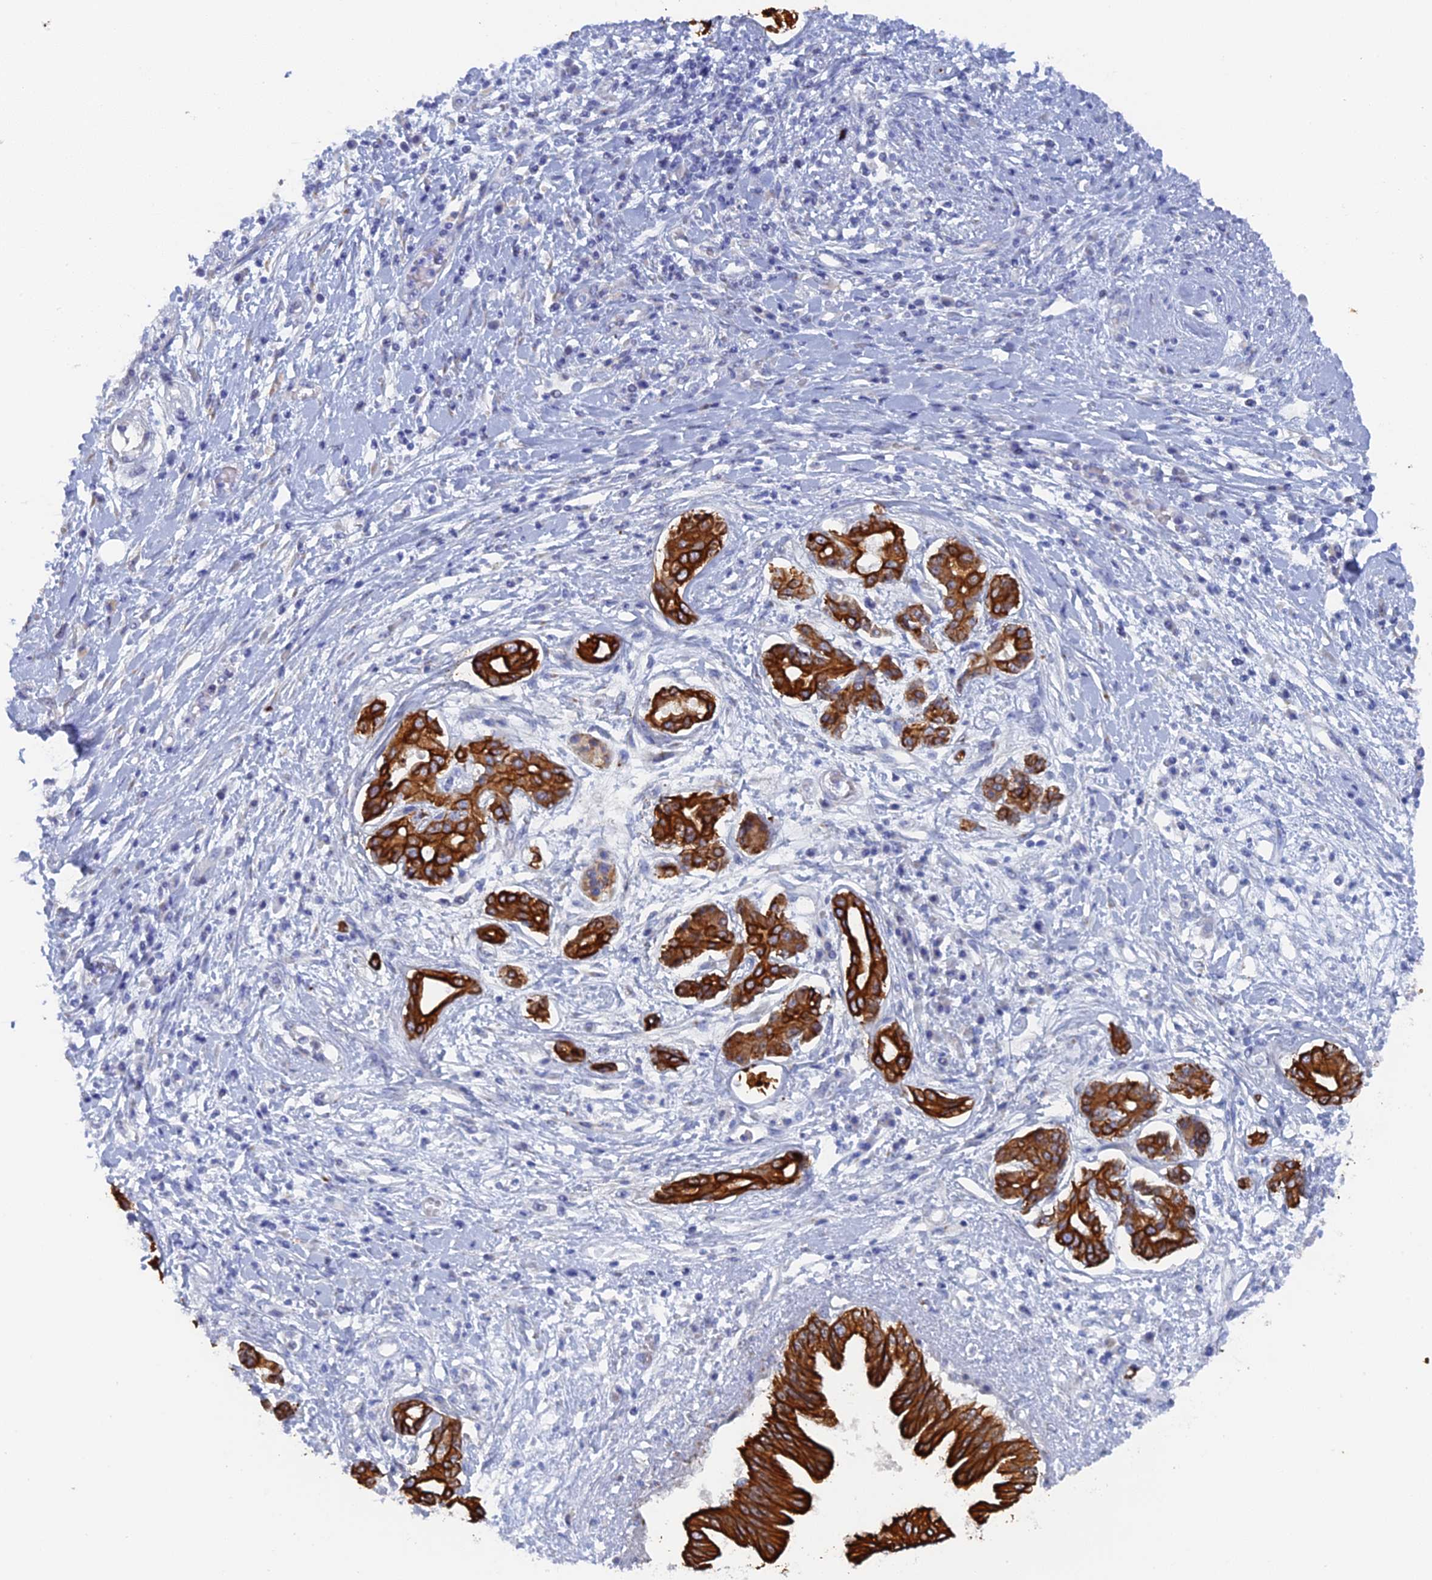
{"staining": {"intensity": "strong", "quantity": ">75%", "location": "cytoplasmic/membranous"}, "tissue": "pancreatic cancer", "cell_type": "Tumor cells", "image_type": "cancer", "snomed": [{"axis": "morphology", "description": "Adenocarcinoma, NOS"}, {"axis": "topography", "description": "Pancreas"}], "caption": "Immunohistochemistry of pancreatic cancer exhibits high levels of strong cytoplasmic/membranous positivity in about >75% of tumor cells.", "gene": "SRFBP1", "patient": {"sex": "female", "age": 56}}